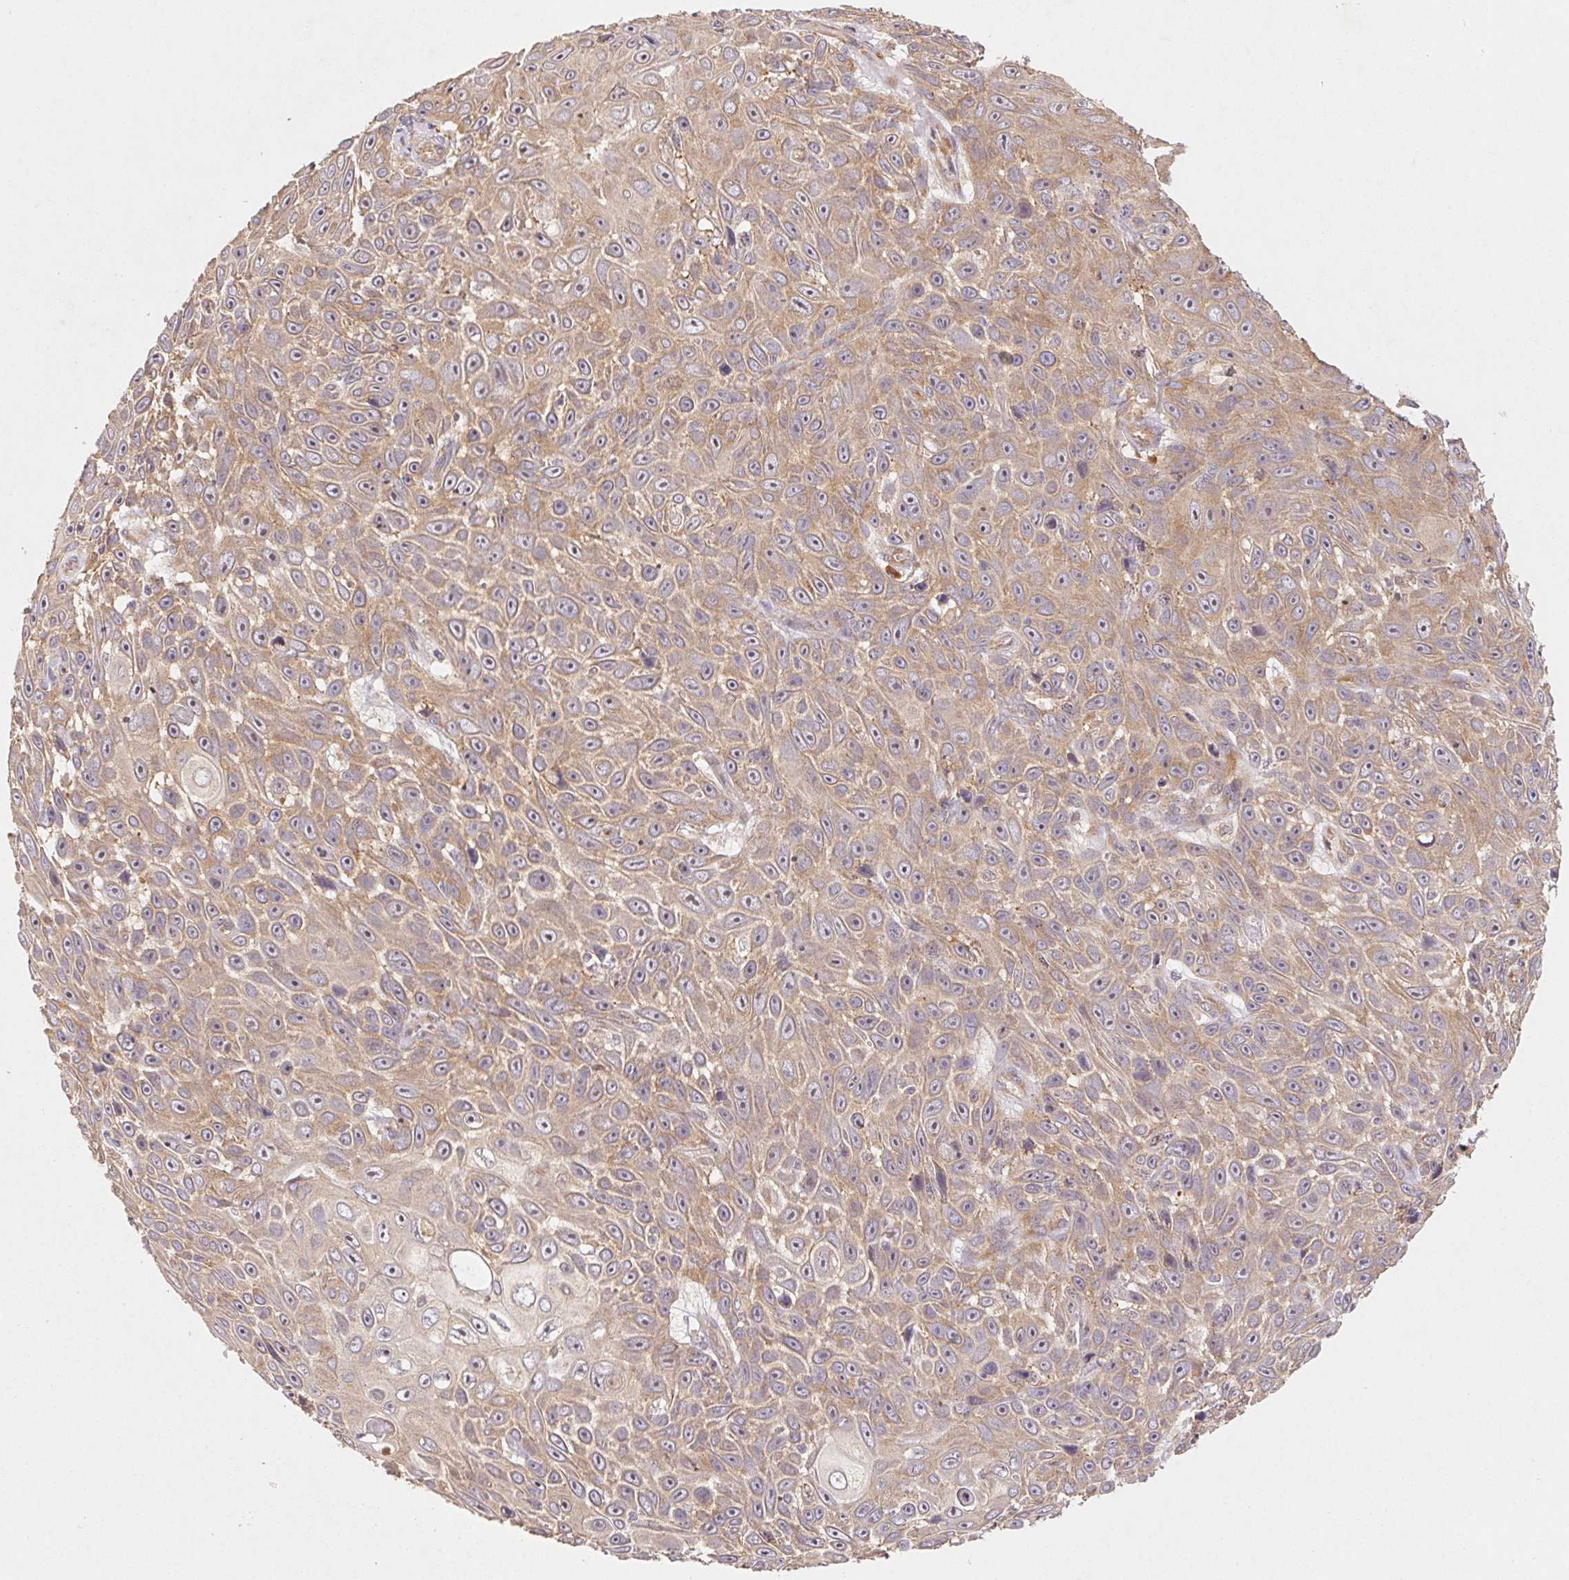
{"staining": {"intensity": "weak", "quantity": ">75%", "location": "cytoplasmic/membranous,nuclear"}, "tissue": "skin cancer", "cell_type": "Tumor cells", "image_type": "cancer", "snomed": [{"axis": "morphology", "description": "Squamous cell carcinoma, NOS"}, {"axis": "topography", "description": "Skin"}], "caption": "The histopathology image displays immunohistochemical staining of squamous cell carcinoma (skin). There is weak cytoplasmic/membranous and nuclear positivity is seen in approximately >75% of tumor cells.", "gene": "RPL27A", "patient": {"sex": "male", "age": 82}}